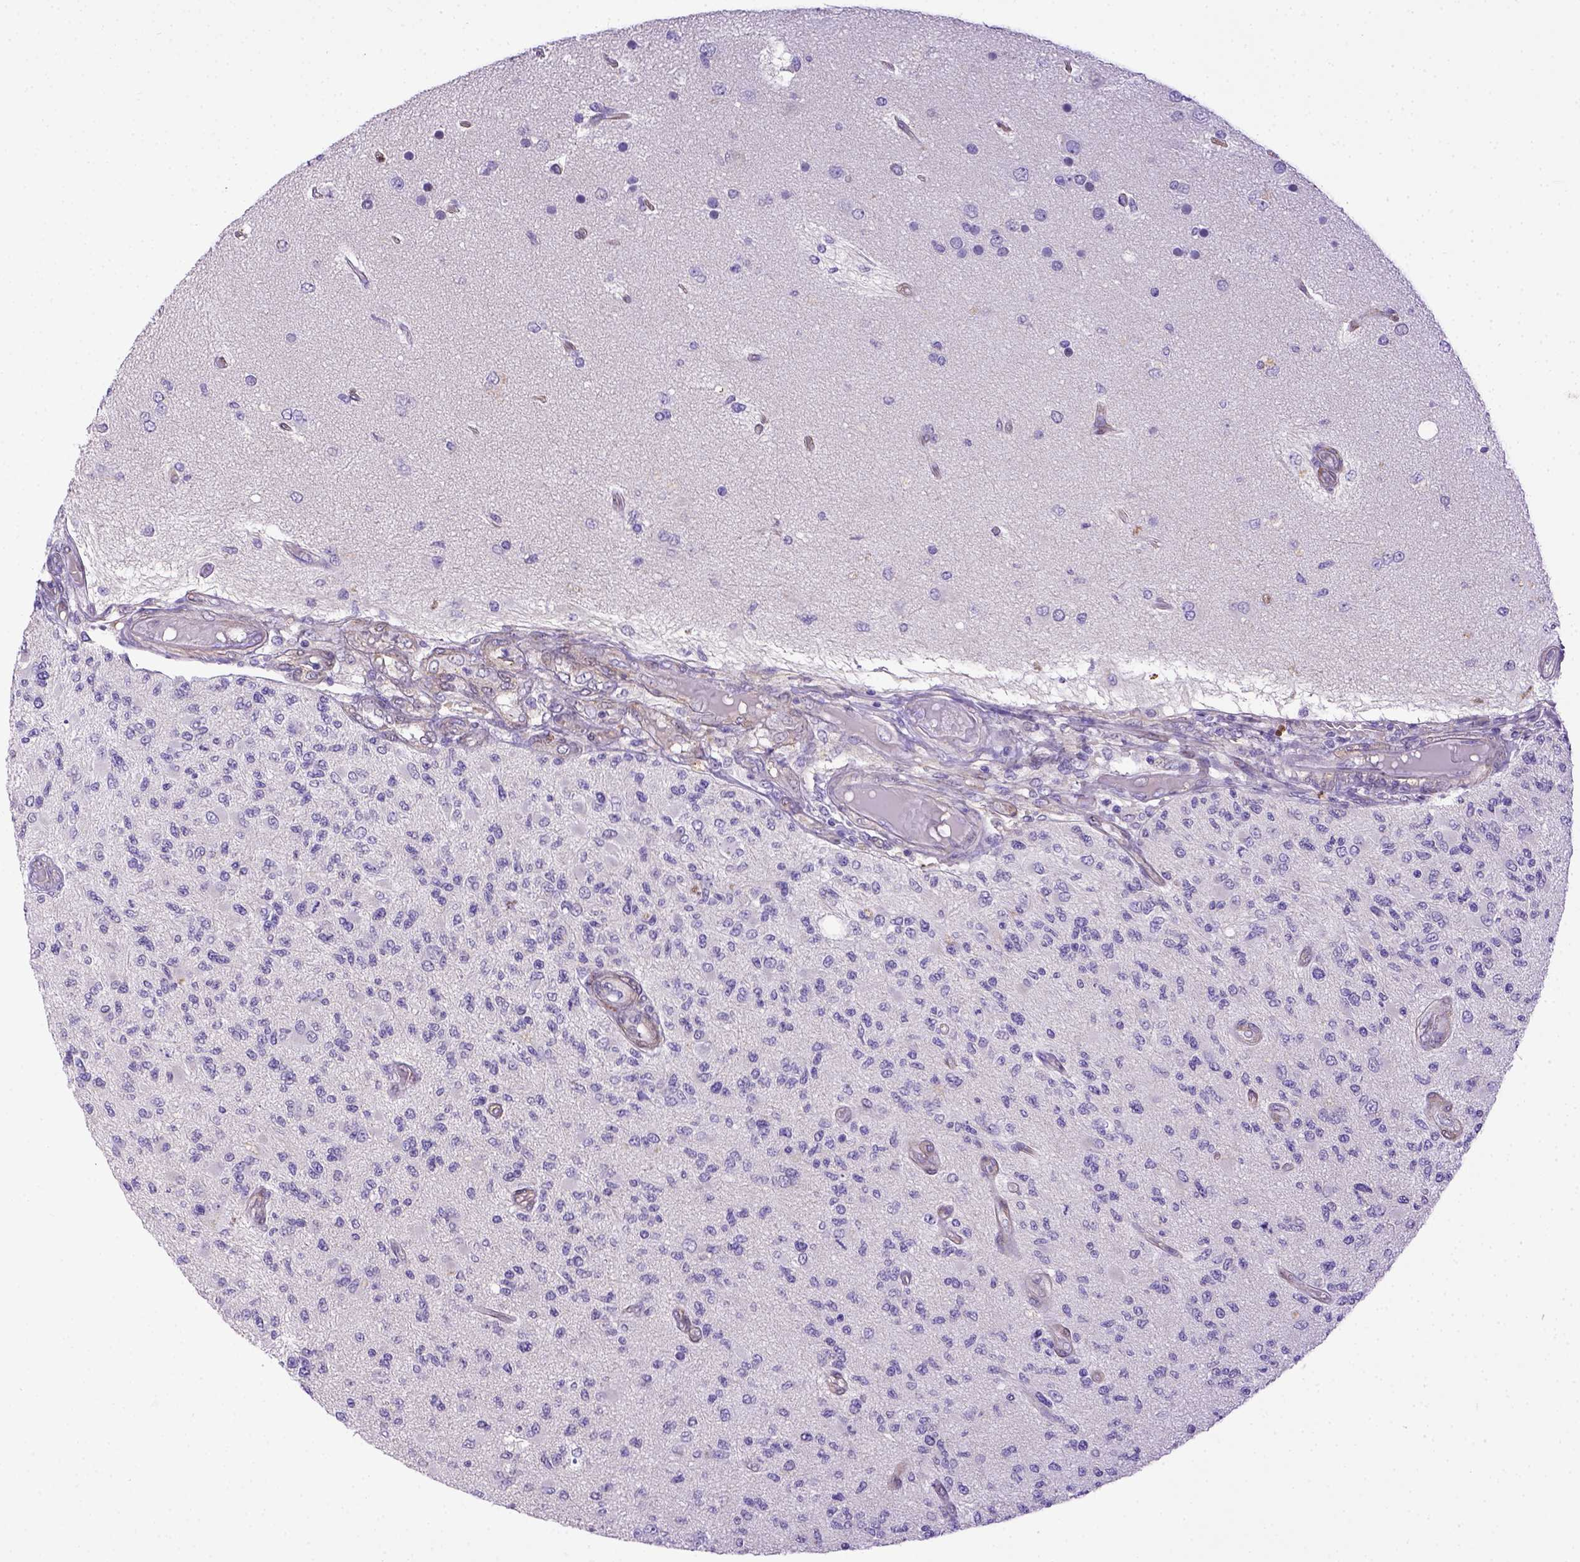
{"staining": {"intensity": "negative", "quantity": "none", "location": "none"}, "tissue": "glioma", "cell_type": "Tumor cells", "image_type": "cancer", "snomed": [{"axis": "morphology", "description": "Glioma, malignant, High grade"}, {"axis": "topography", "description": "Brain"}], "caption": "DAB immunohistochemical staining of high-grade glioma (malignant) displays no significant staining in tumor cells. (Brightfield microscopy of DAB (3,3'-diaminobenzidine) immunohistochemistry (IHC) at high magnification).", "gene": "BTN1A1", "patient": {"sex": "female", "age": 63}}